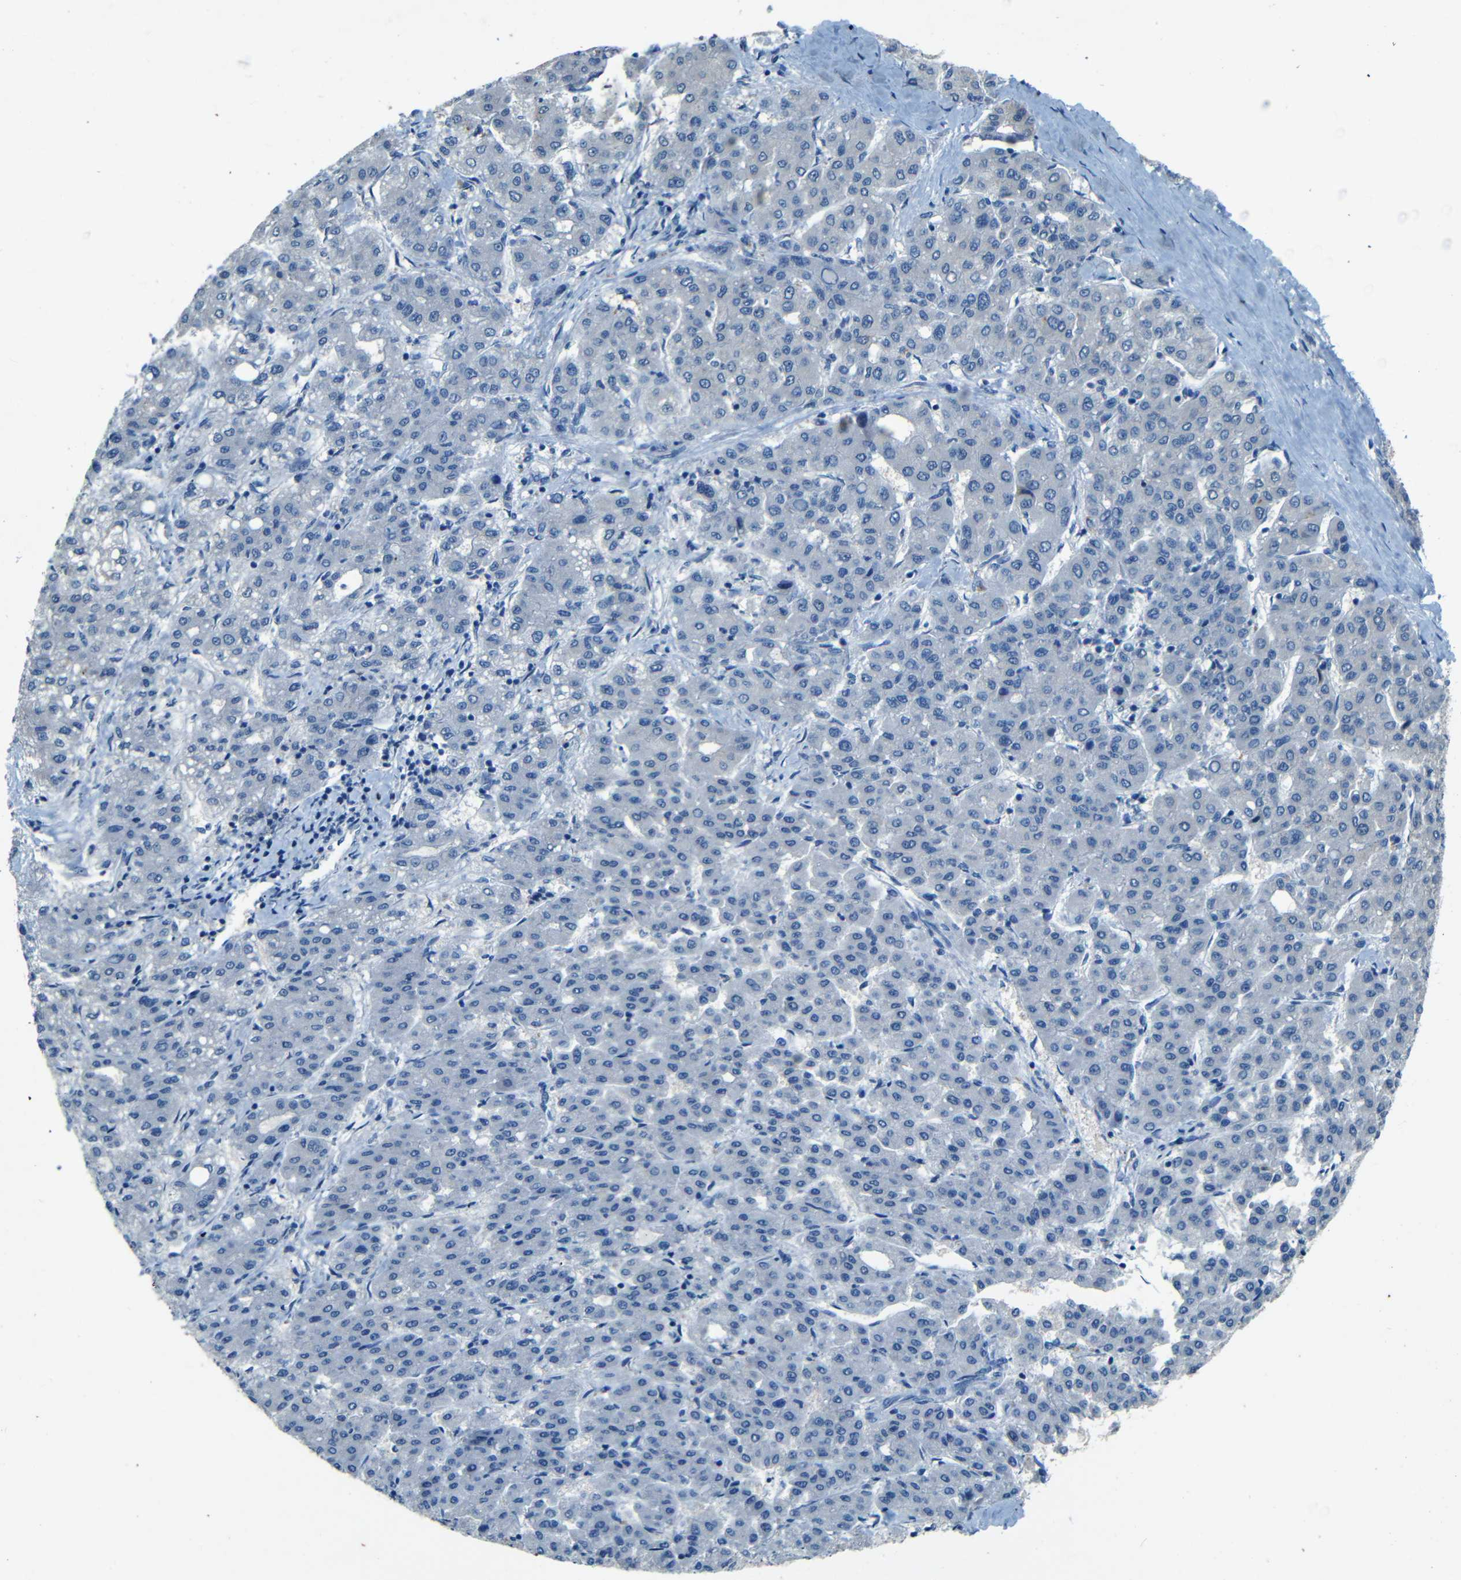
{"staining": {"intensity": "negative", "quantity": "none", "location": "none"}, "tissue": "liver cancer", "cell_type": "Tumor cells", "image_type": "cancer", "snomed": [{"axis": "morphology", "description": "Carcinoma, Hepatocellular, NOS"}, {"axis": "topography", "description": "Liver"}], "caption": "Liver cancer stained for a protein using immunohistochemistry (IHC) reveals no staining tumor cells.", "gene": "ZMAT1", "patient": {"sex": "male", "age": 65}}